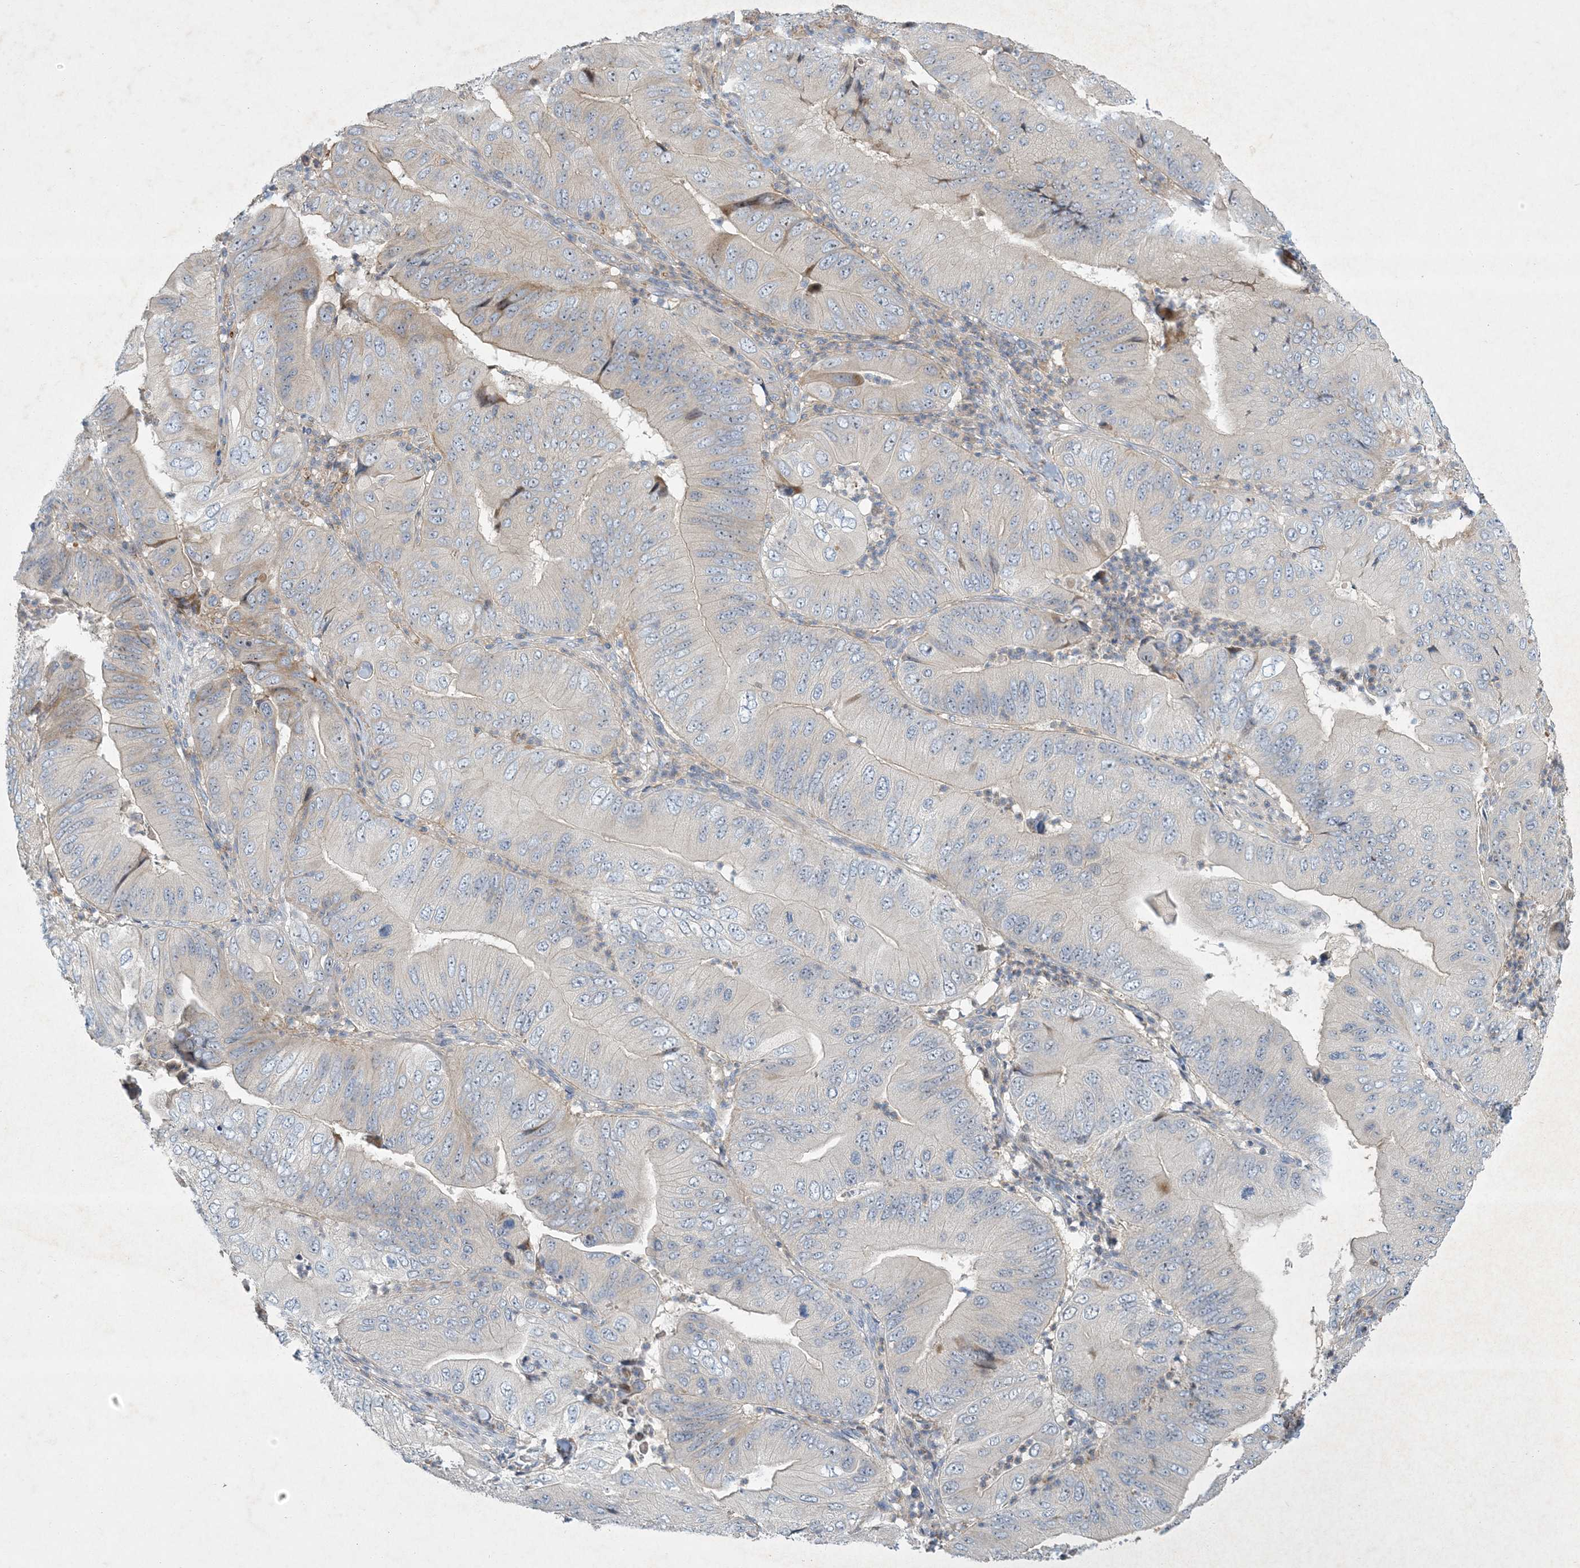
{"staining": {"intensity": "negative", "quantity": "none", "location": "none"}, "tissue": "pancreatic cancer", "cell_type": "Tumor cells", "image_type": "cancer", "snomed": [{"axis": "morphology", "description": "Adenocarcinoma, NOS"}, {"axis": "topography", "description": "Pancreas"}], "caption": "A photomicrograph of pancreatic adenocarcinoma stained for a protein reveals no brown staining in tumor cells.", "gene": "LTN1", "patient": {"sex": "female", "age": 77}}